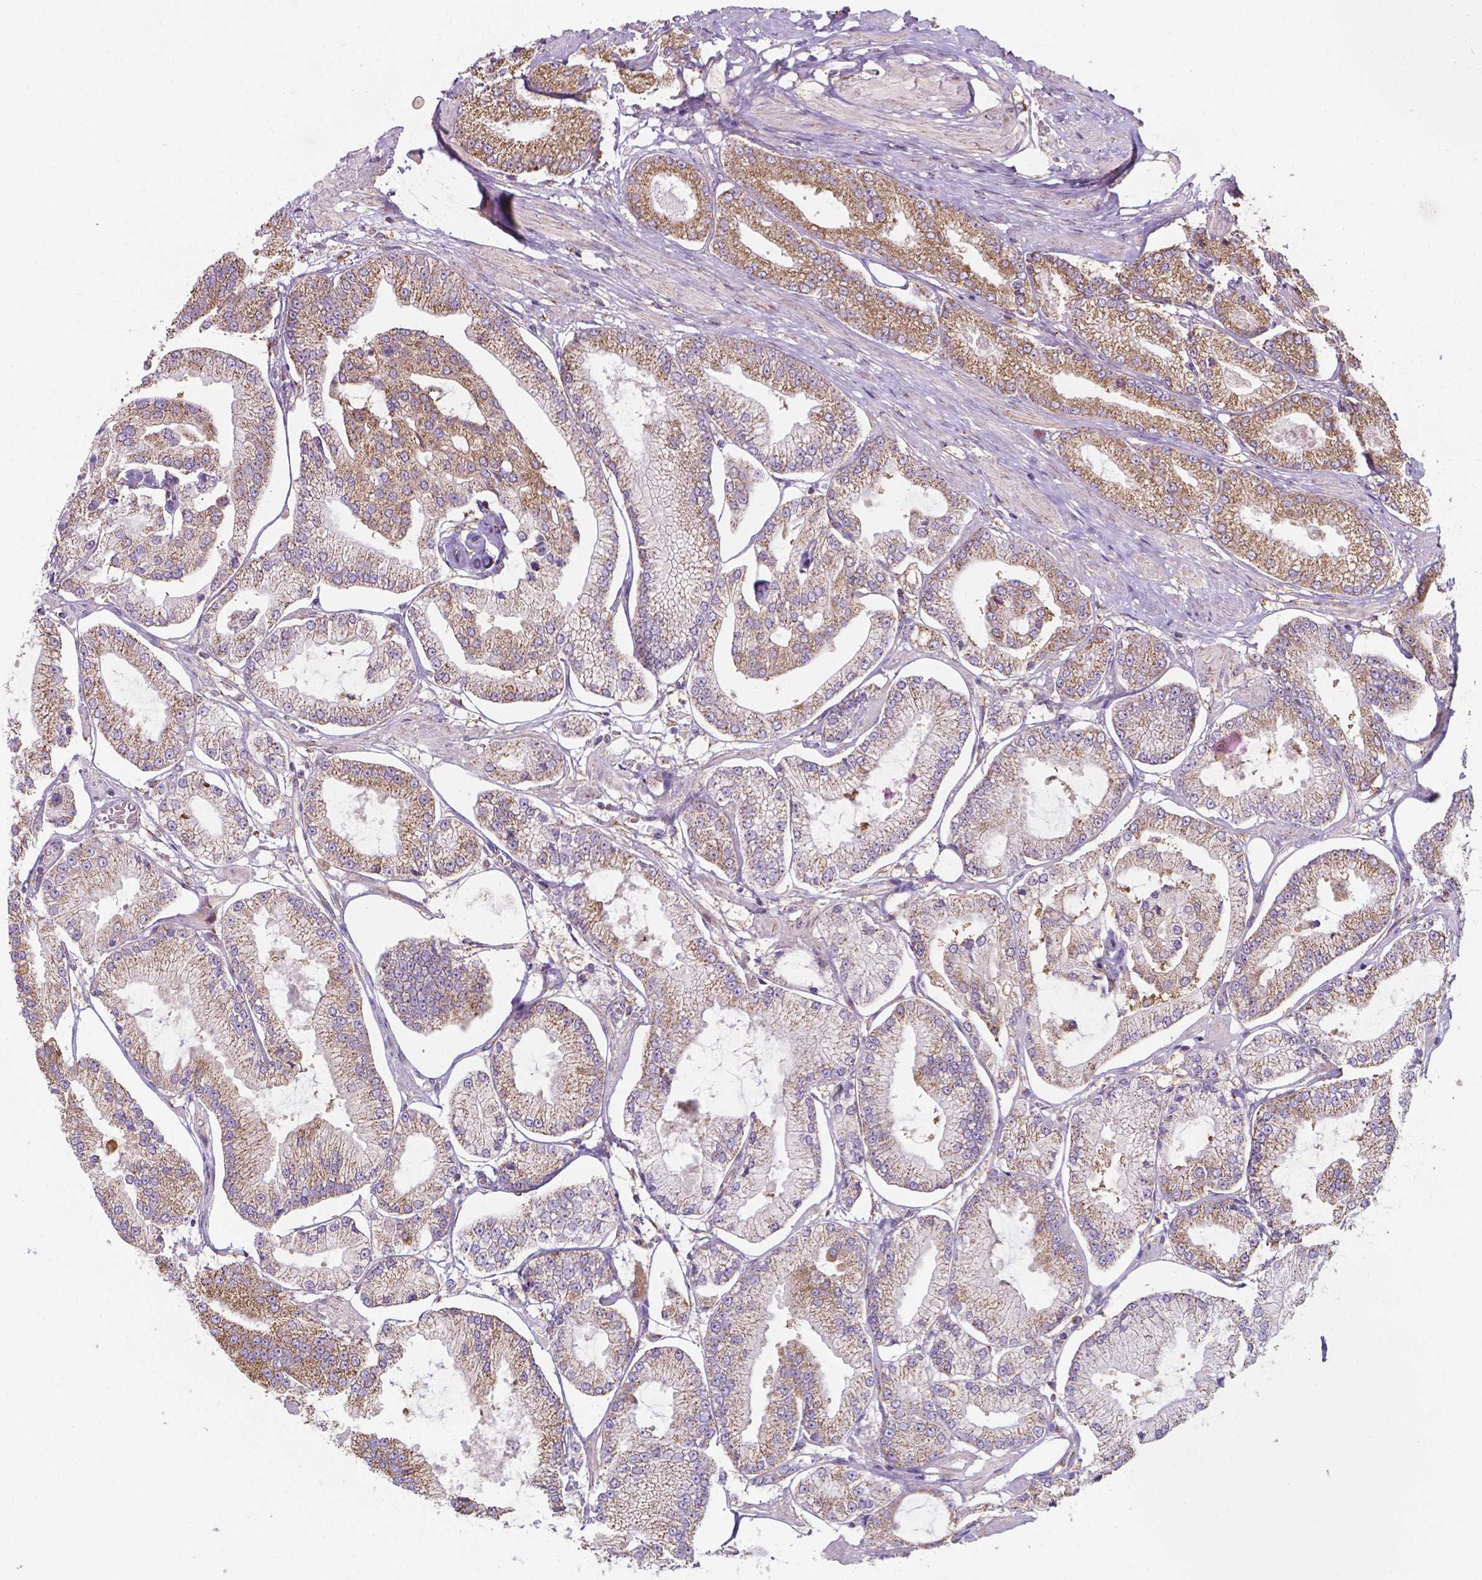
{"staining": {"intensity": "moderate", "quantity": "25%-75%", "location": "cytoplasmic/membranous"}, "tissue": "prostate cancer", "cell_type": "Tumor cells", "image_type": "cancer", "snomed": [{"axis": "morphology", "description": "Adenocarcinoma, Low grade"}, {"axis": "topography", "description": "Prostate"}], "caption": "Immunohistochemistry micrograph of neoplastic tissue: prostate cancer stained using immunohistochemistry (IHC) demonstrates medium levels of moderate protein expression localized specifically in the cytoplasmic/membranous of tumor cells, appearing as a cytoplasmic/membranous brown color.", "gene": "FAM114A1", "patient": {"sex": "male", "age": 55}}